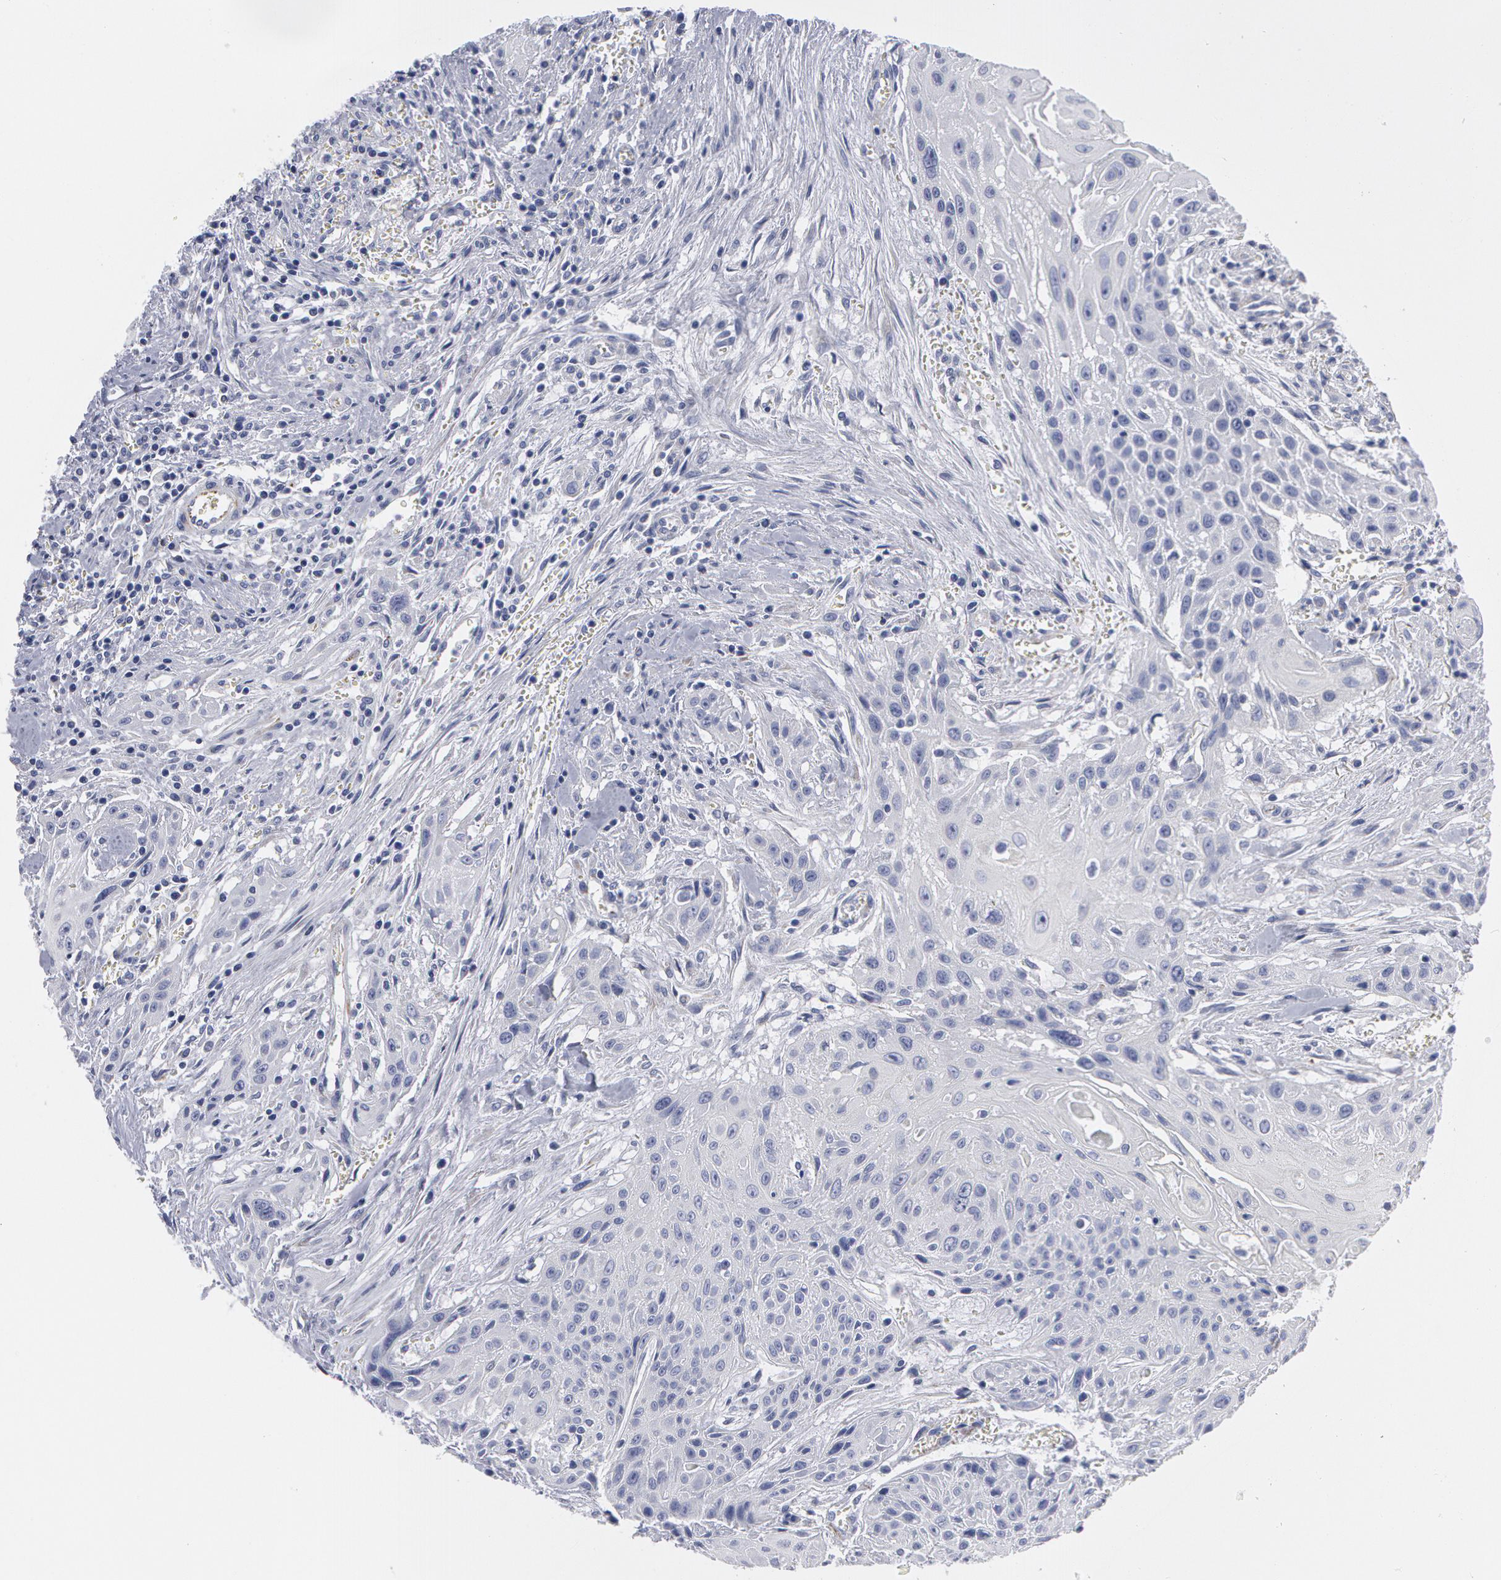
{"staining": {"intensity": "negative", "quantity": "none", "location": "none"}, "tissue": "head and neck cancer", "cell_type": "Tumor cells", "image_type": "cancer", "snomed": [{"axis": "morphology", "description": "Squamous cell carcinoma, NOS"}, {"axis": "morphology", "description": "Squamous cell carcinoma, metastatic, NOS"}, {"axis": "topography", "description": "Lymph node"}, {"axis": "topography", "description": "Salivary gland"}, {"axis": "topography", "description": "Head-Neck"}], "caption": "An image of head and neck cancer stained for a protein demonstrates no brown staining in tumor cells.", "gene": "SMC1B", "patient": {"sex": "female", "age": 74}}